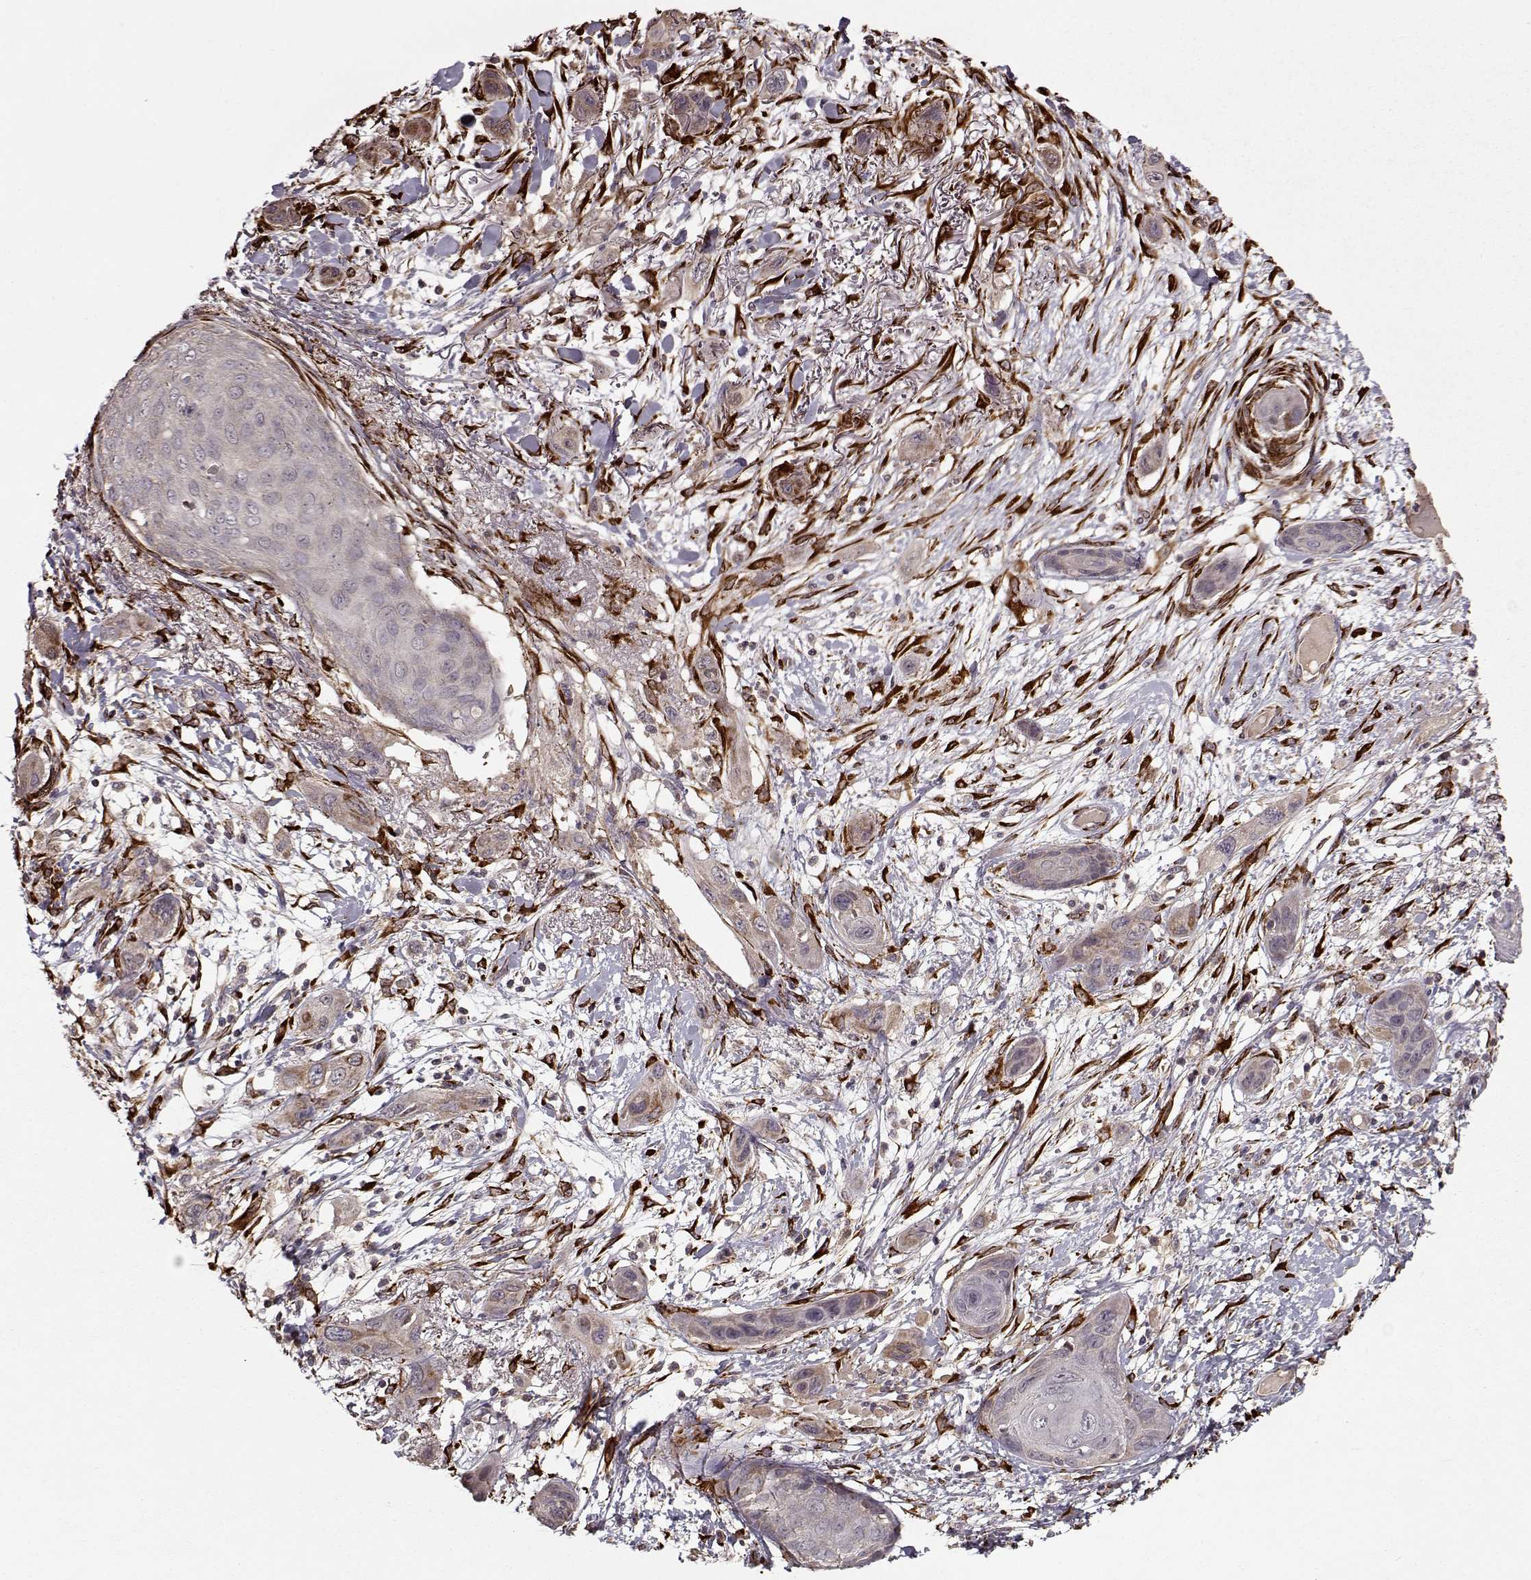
{"staining": {"intensity": "negative", "quantity": "none", "location": "none"}, "tissue": "skin cancer", "cell_type": "Tumor cells", "image_type": "cancer", "snomed": [{"axis": "morphology", "description": "Squamous cell carcinoma, NOS"}, {"axis": "topography", "description": "Skin"}], "caption": "Tumor cells show no significant staining in skin cancer.", "gene": "IMMP1L", "patient": {"sex": "male", "age": 79}}